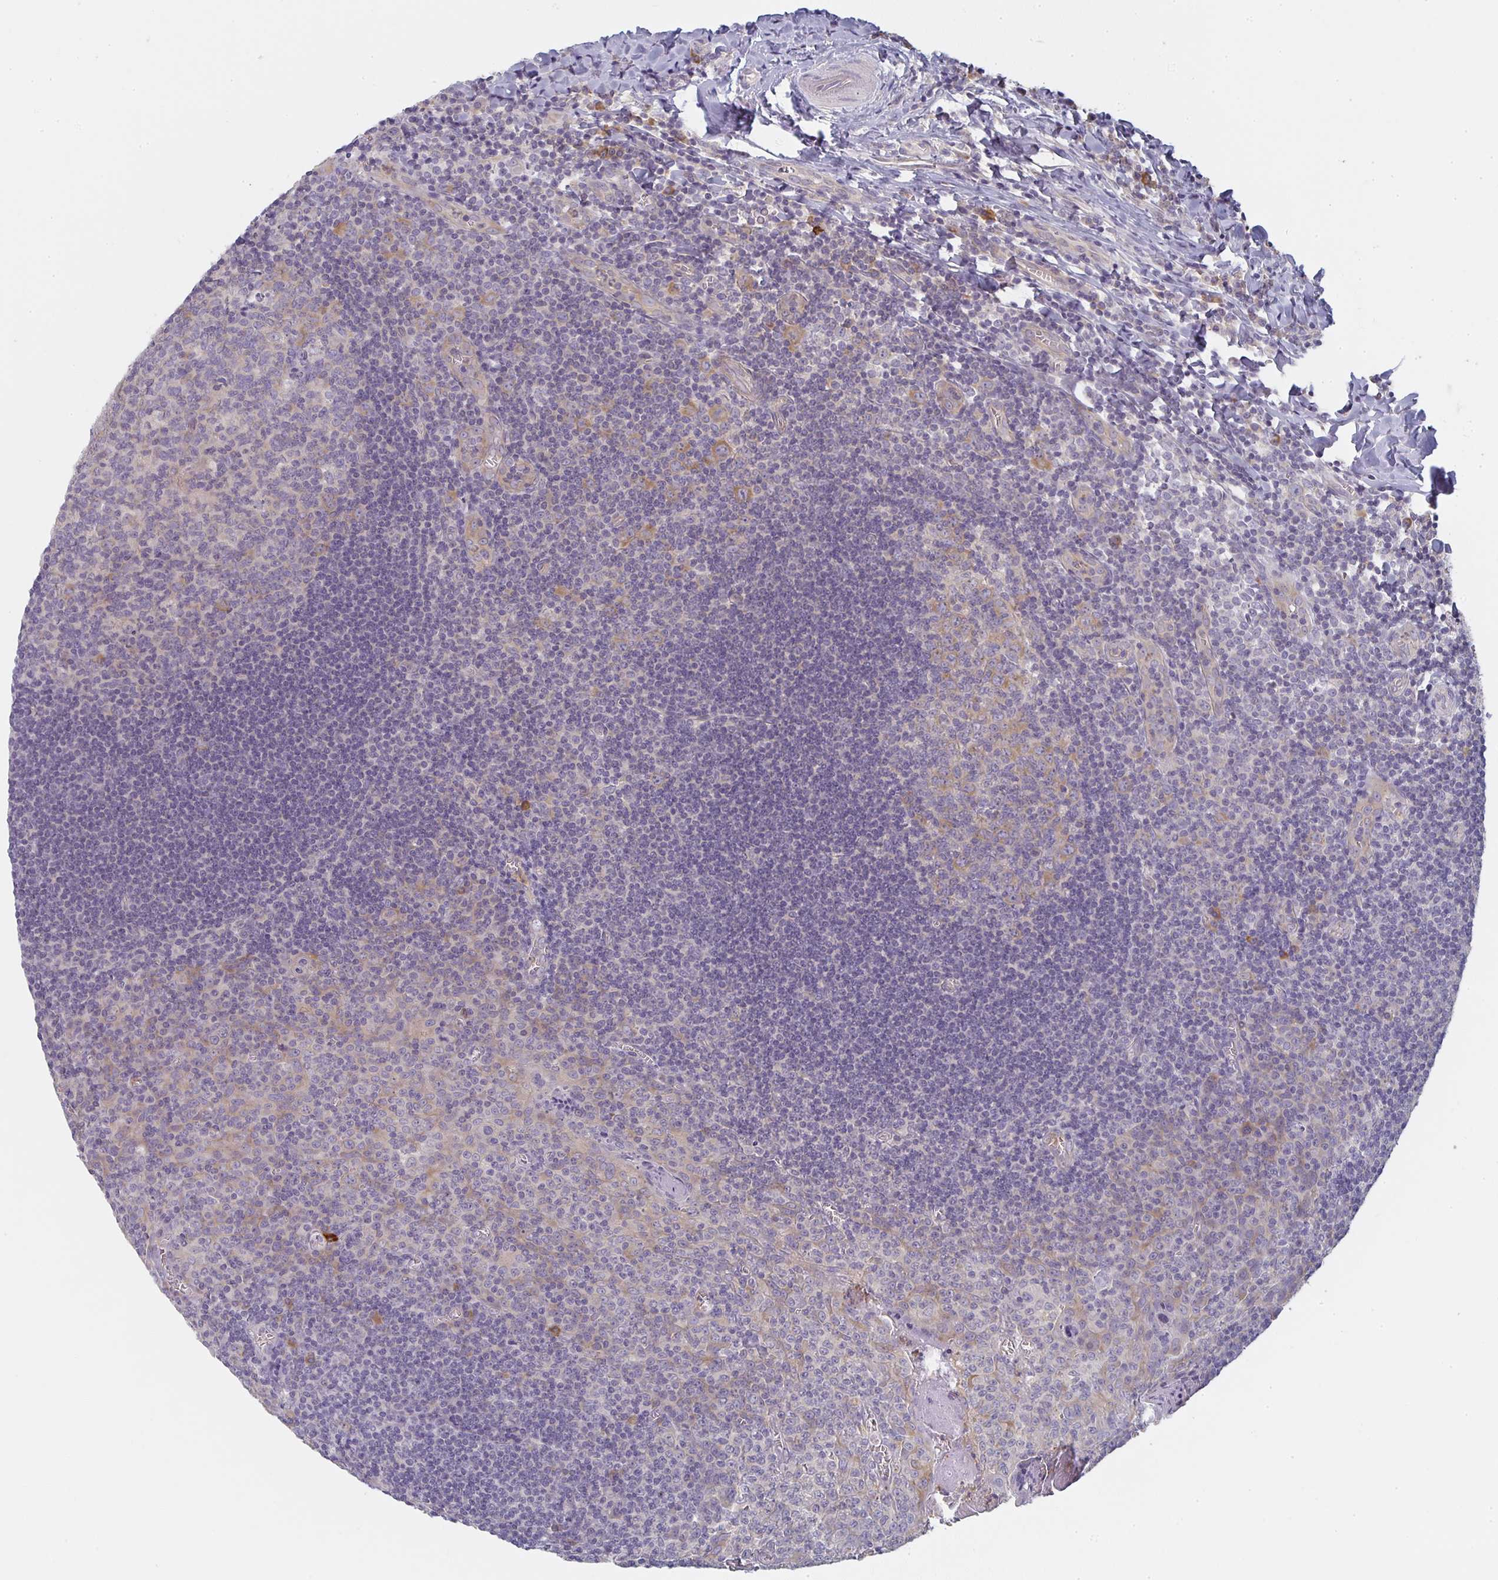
{"staining": {"intensity": "weak", "quantity": "25%-75%", "location": "cytoplasmic/membranous"}, "tissue": "tonsil", "cell_type": "Germinal center cells", "image_type": "normal", "snomed": [{"axis": "morphology", "description": "Normal tissue, NOS"}, {"axis": "morphology", "description": "Inflammation, NOS"}, {"axis": "topography", "description": "Tonsil"}], "caption": "An IHC image of normal tissue is shown. Protein staining in brown labels weak cytoplasmic/membranous positivity in tonsil within germinal center cells. The staining was performed using DAB (3,3'-diaminobenzidine) to visualize the protein expression in brown, while the nuclei were stained in blue with hematoxylin (Magnification: 20x).", "gene": "CTHRC1", "patient": {"sex": "female", "age": 31}}